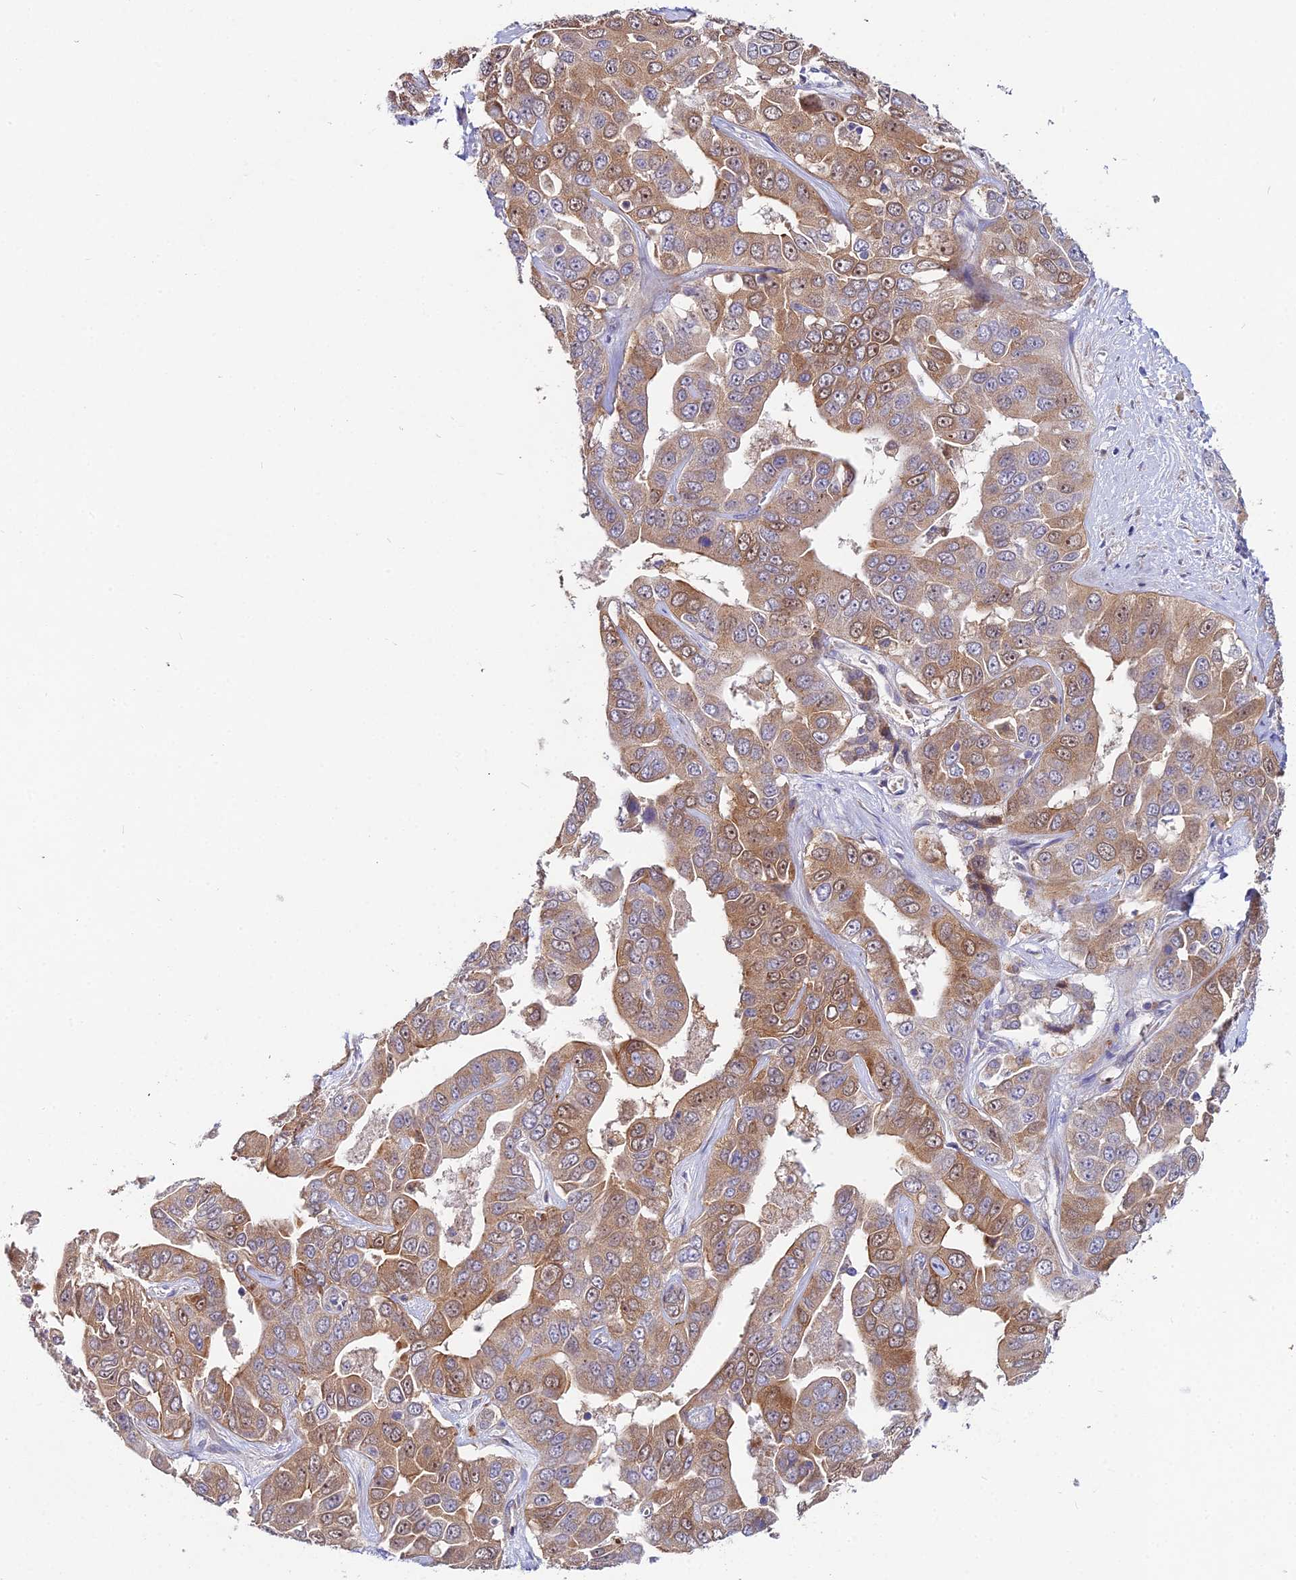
{"staining": {"intensity": "moderate", "quantity": ">75%", "location": "cytoplasmic/membranous,nuclear"}, "tissue": "liver cancer", "cell_type": "Tumor cells", "image_type": "cancer", "snomed": [{"axis": "morphology", "description": "Cholangiocarcinoma"}, {"axis": "topography", "description": "Liver"}], "caption": "The image reveals immunohistochemical staining of cholangiocarcinoma (liver). There is moderate cytoplasmic/membranous and nuclear expression is present in about >75% of tumor cells.", "gene": "WDR43", "patient": {"sex": "female", "age": 52}}